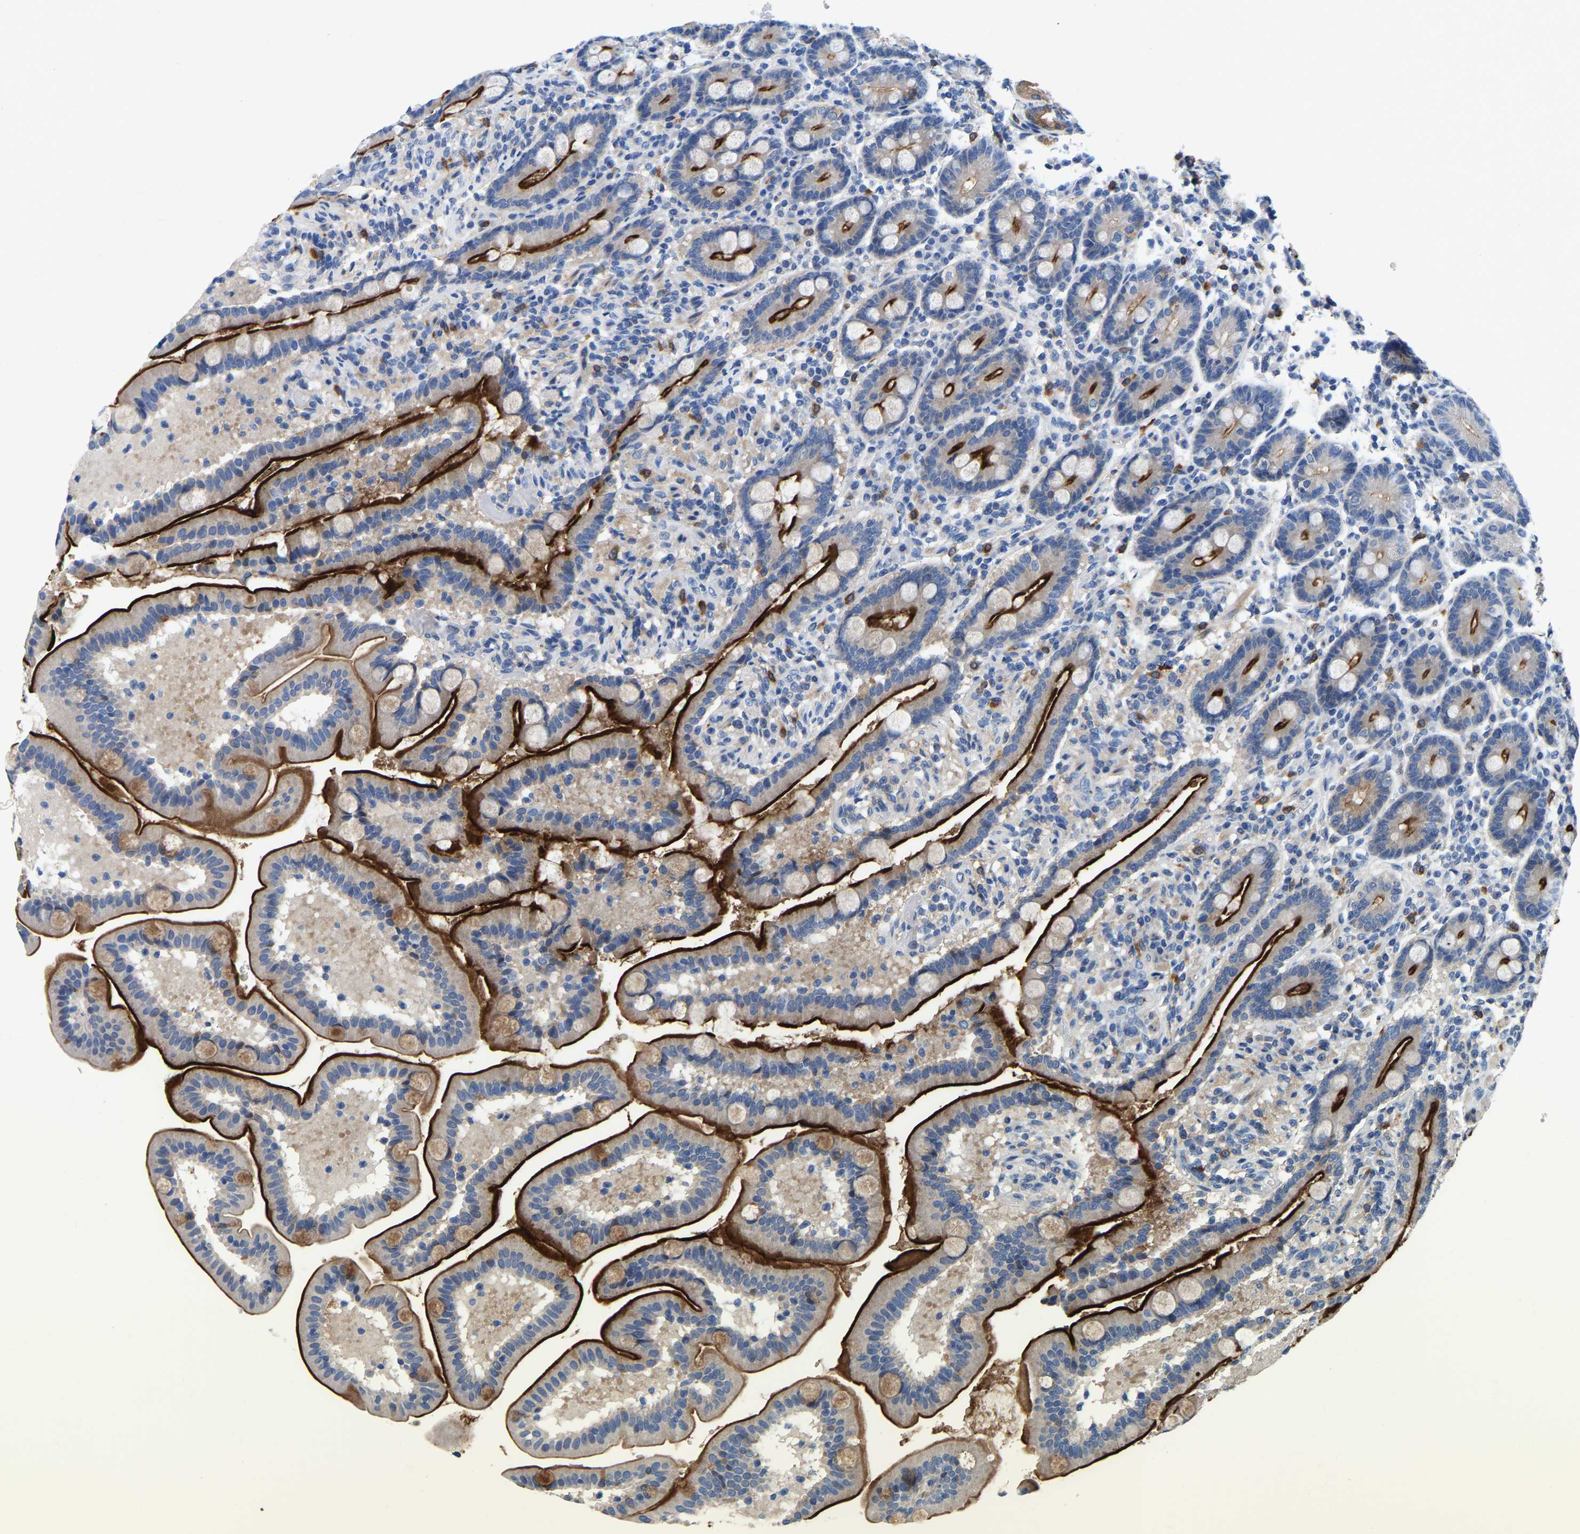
{"staining": {"intensity": "strong", "quantity": ">75%", "location": "cytoplasmic/membranous"}, "tissue": "duodenum", "cell_type": "Glandular cells", "image_type": "normal", "snomed": [{"axis": "morphology", "description": "Normal tissue, NOS"}, {"axis": "topography", "description": "Duodenum"}], "caption": "Glandular cells reveal strong cytoplasmic/membranous expression in approximately >75% of cells in unremarkable duodenum. Immunohistochemistry stains the protein in brown and the nuclei are stained blue.", "gene": "RAB27B", "patient": {"sex": "male", "age": 54}}